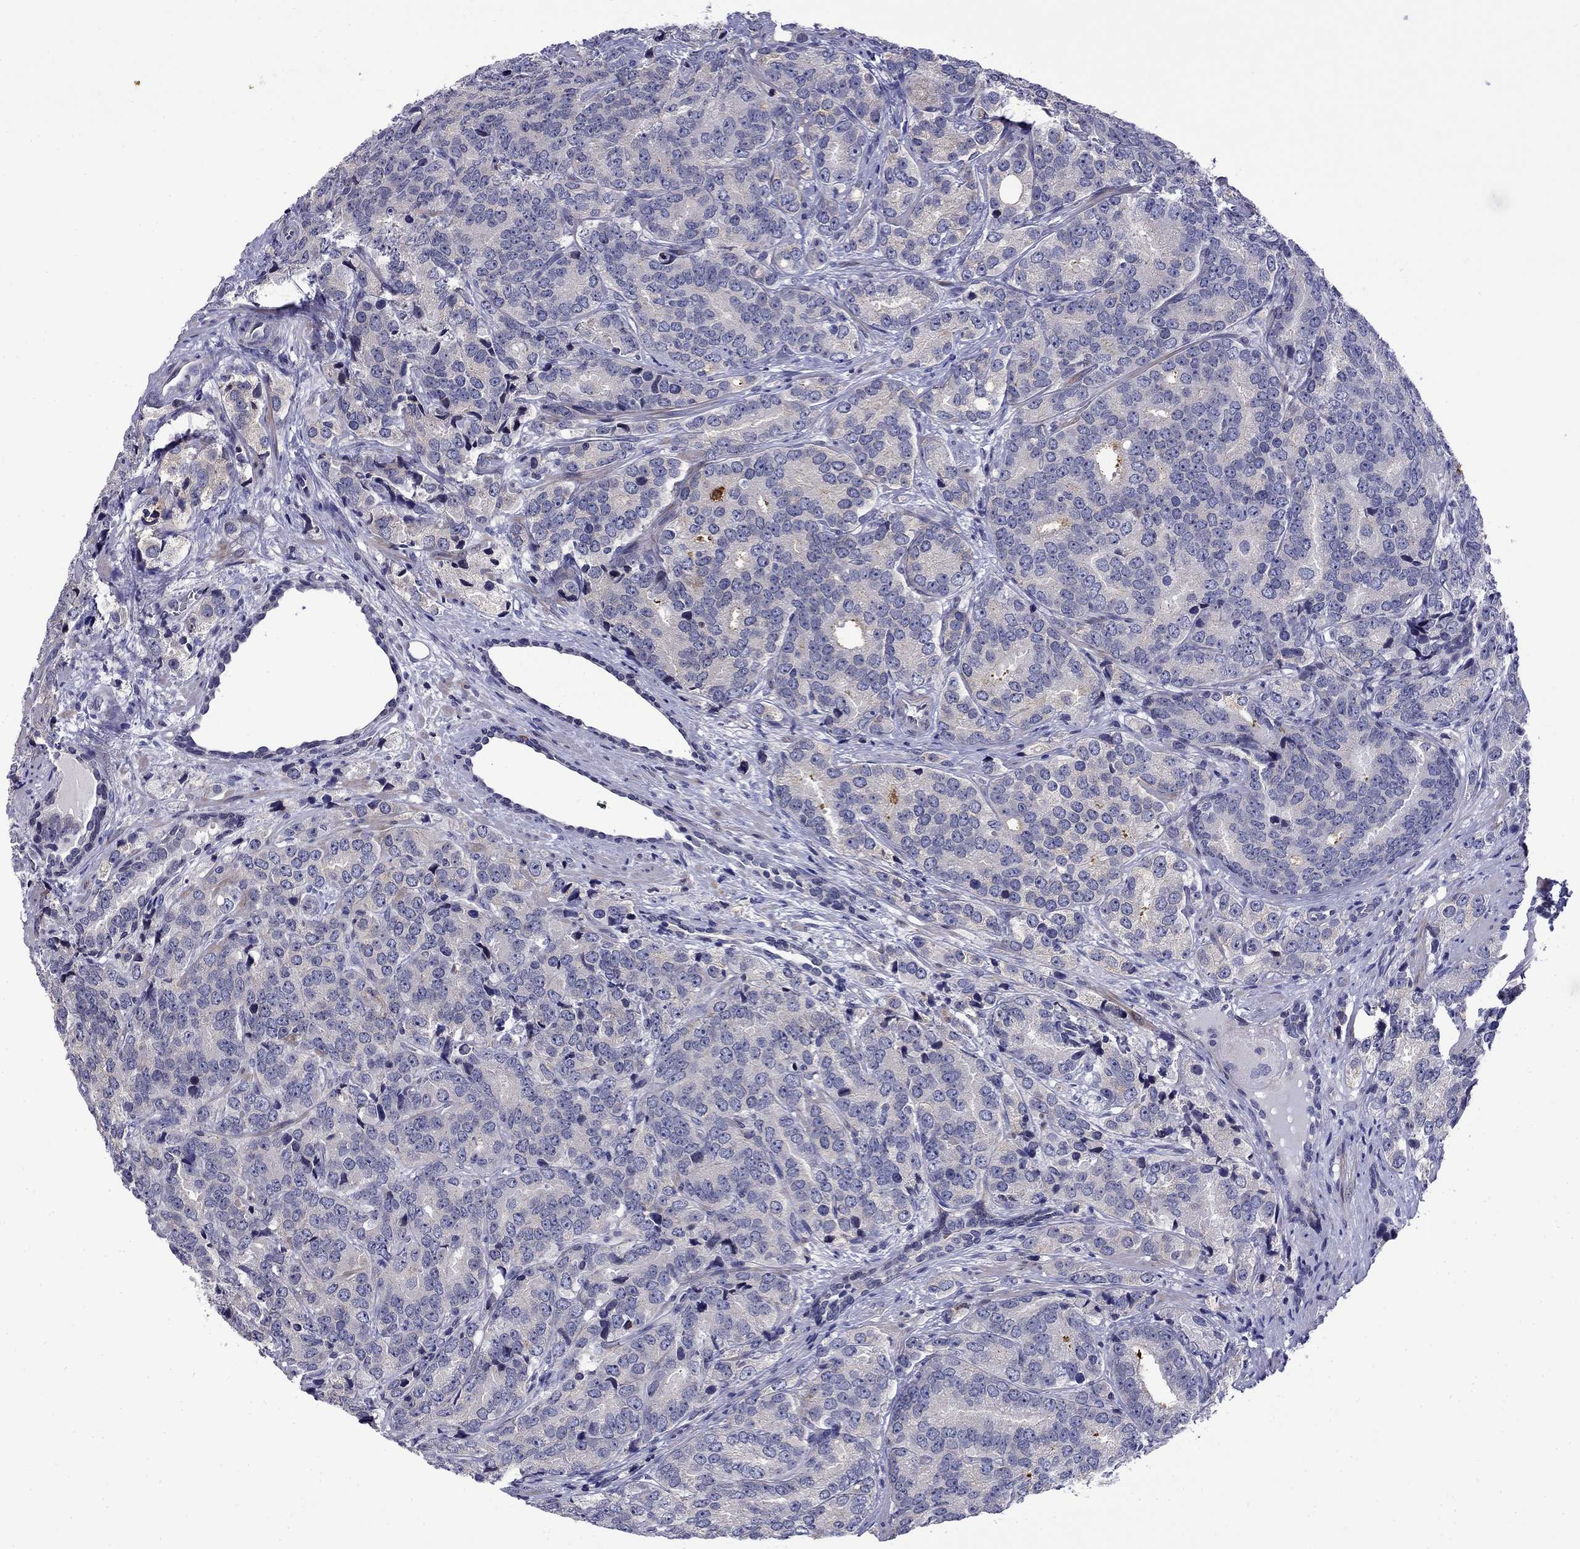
{"staining": {"intensity": "negative", "quantity": "none", "location": "none"}, "tissue": "prostate cancer", "cell_type": "Tumor cells", "image_type": "cancer", "snomed": [{"axis": "morphology", "description": "Adenocarcinoma, NOS"}, {"axis": "topography", "description": "Prostate"}], "caption": "IHC micrograph of human prostate cancer stained for a protein (brown), which reveals no staining in tumor cells.", "gene": "PRR18", "patient": {"sex": "male", "age": 71}}